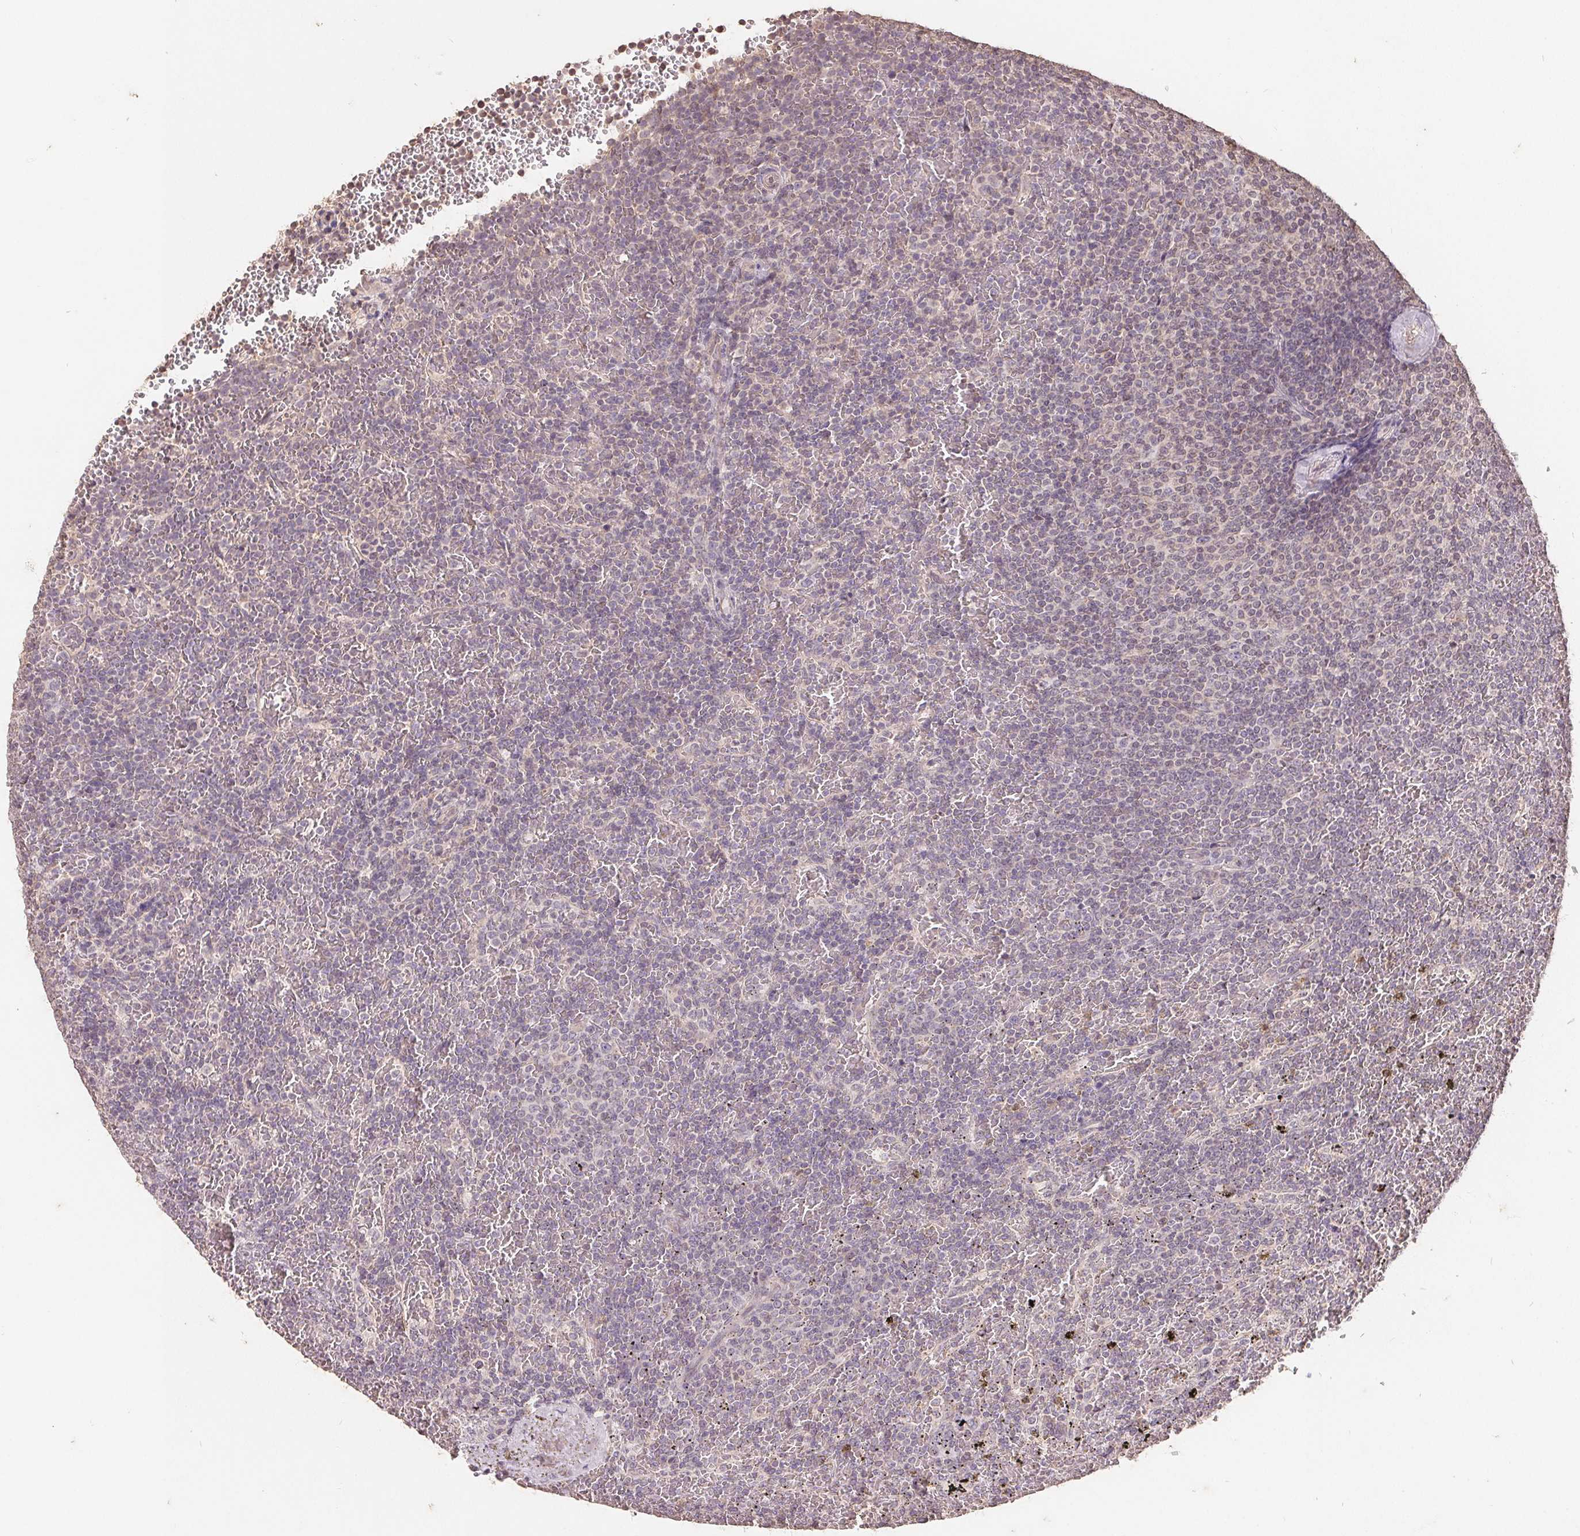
{"staining": {"intensity": "negative", "quantity": "none", "location": "none"}, "tissue": "lymphoma", "cell_type": "Tumor cells", "image_type": "cancer", "snomed": [{"axis": "morphology", "description": "Malignant lymphoma, non-Hodgkin's type, Low grade"}, {"axis": "topography", "description": "Spleen"}], "caption": "Immunohistochemistry histopathology image of neoplastic tissue: low-grade malignant lymphoma, non-Hodgkin's type stained with DAB exhibits no significant protein positivity in tumor cells.", "gene": "CDIPT", "patient": {"sex": "female", "age": 77}}